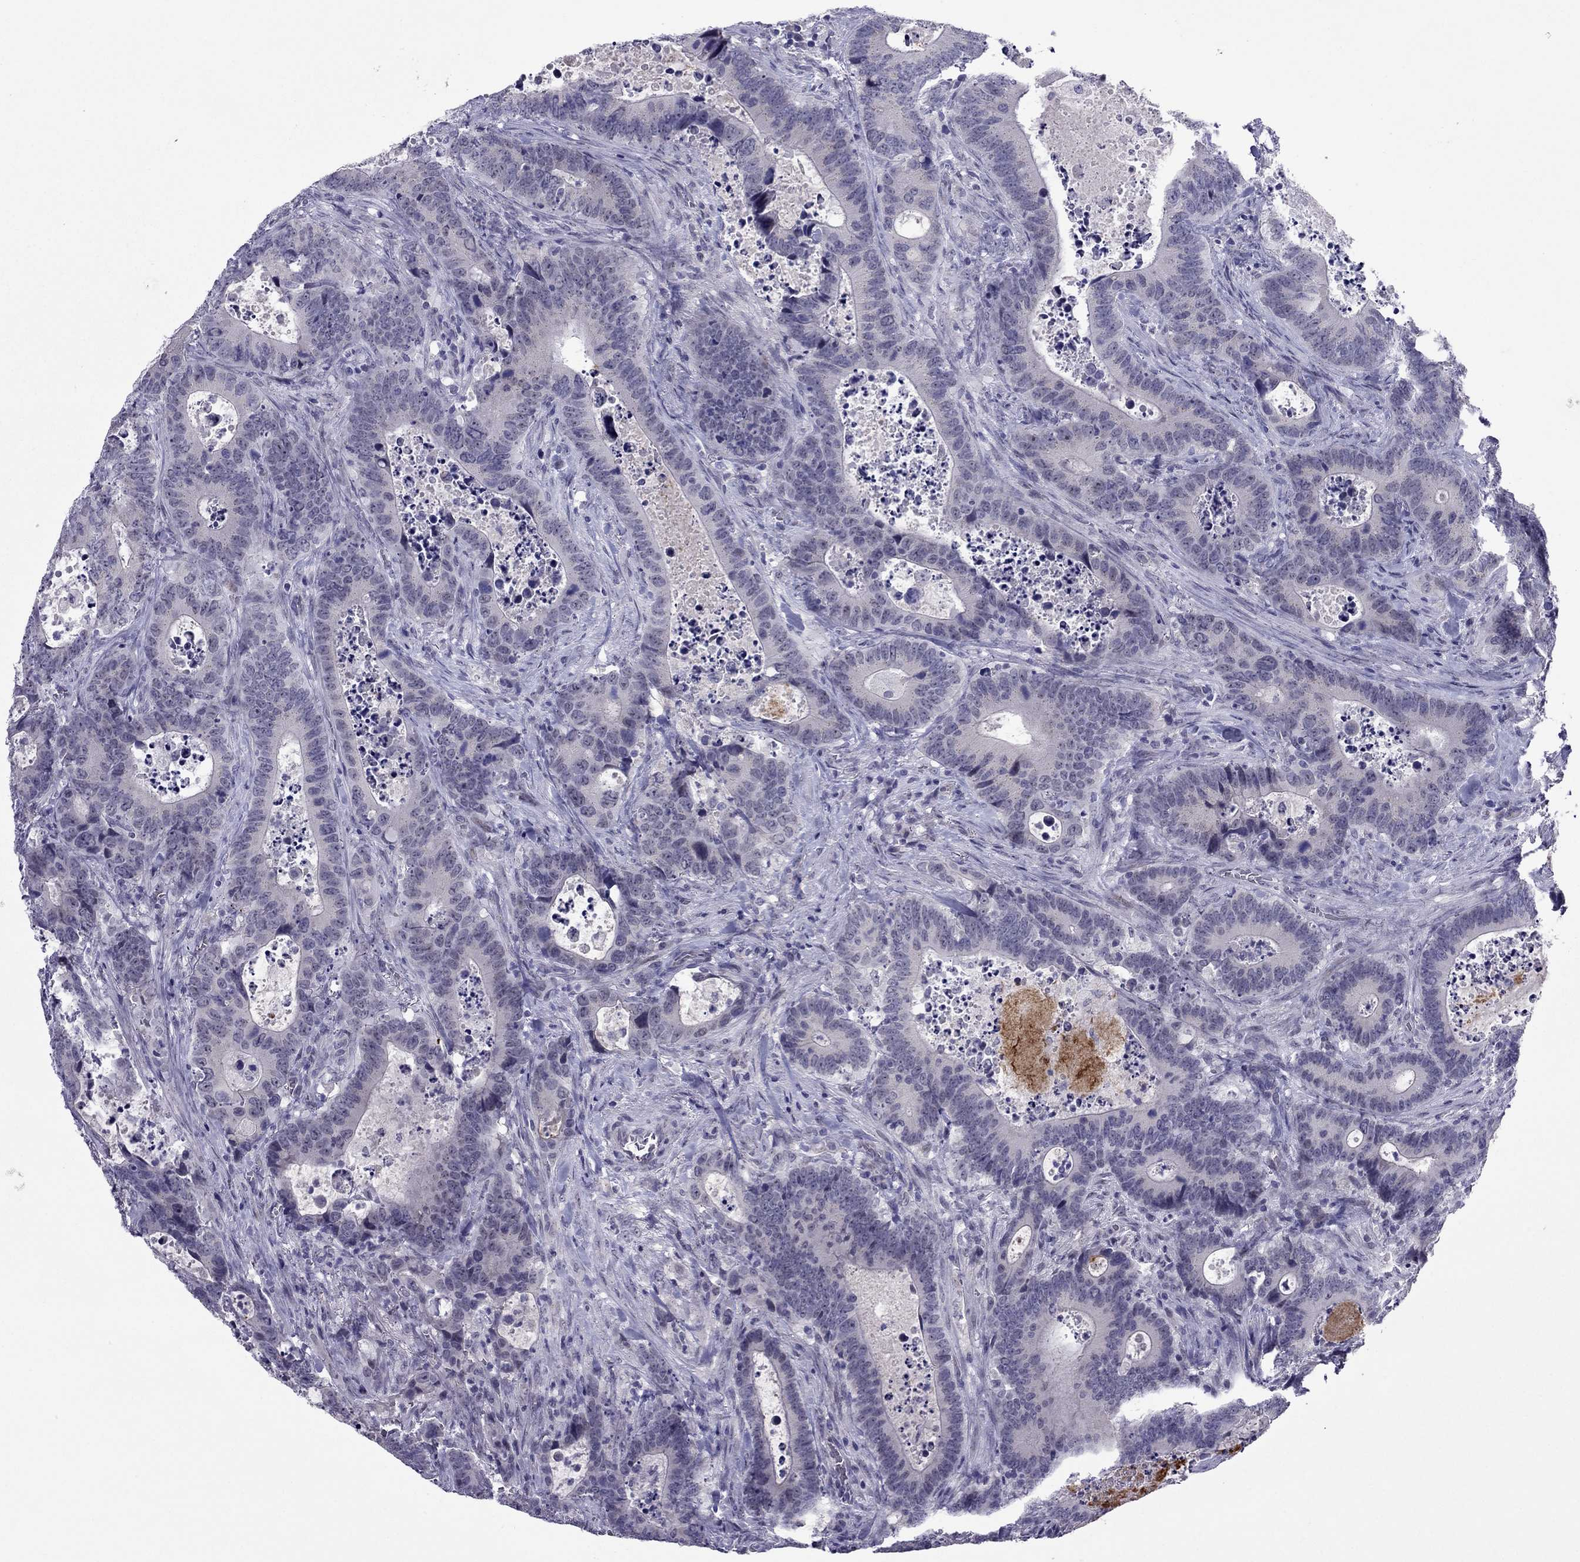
{"staining": {"intensity": "negative", "quantity": "none", "location": "none"}, "tissue": "colorectal cancer", "cell_type": "Tumor cells", "image_type": "cancer", "snomed": [{"axis": "morphology", "description": "Adenocarcinoma, NOS"}, {"axis": "topography", "description": "Colon"}], "caption": "IHC of human colorectal cancer shows no expression in tumor cells.", "gene": "MYBPH", "patient": {"sex": "female", "age": 82}}